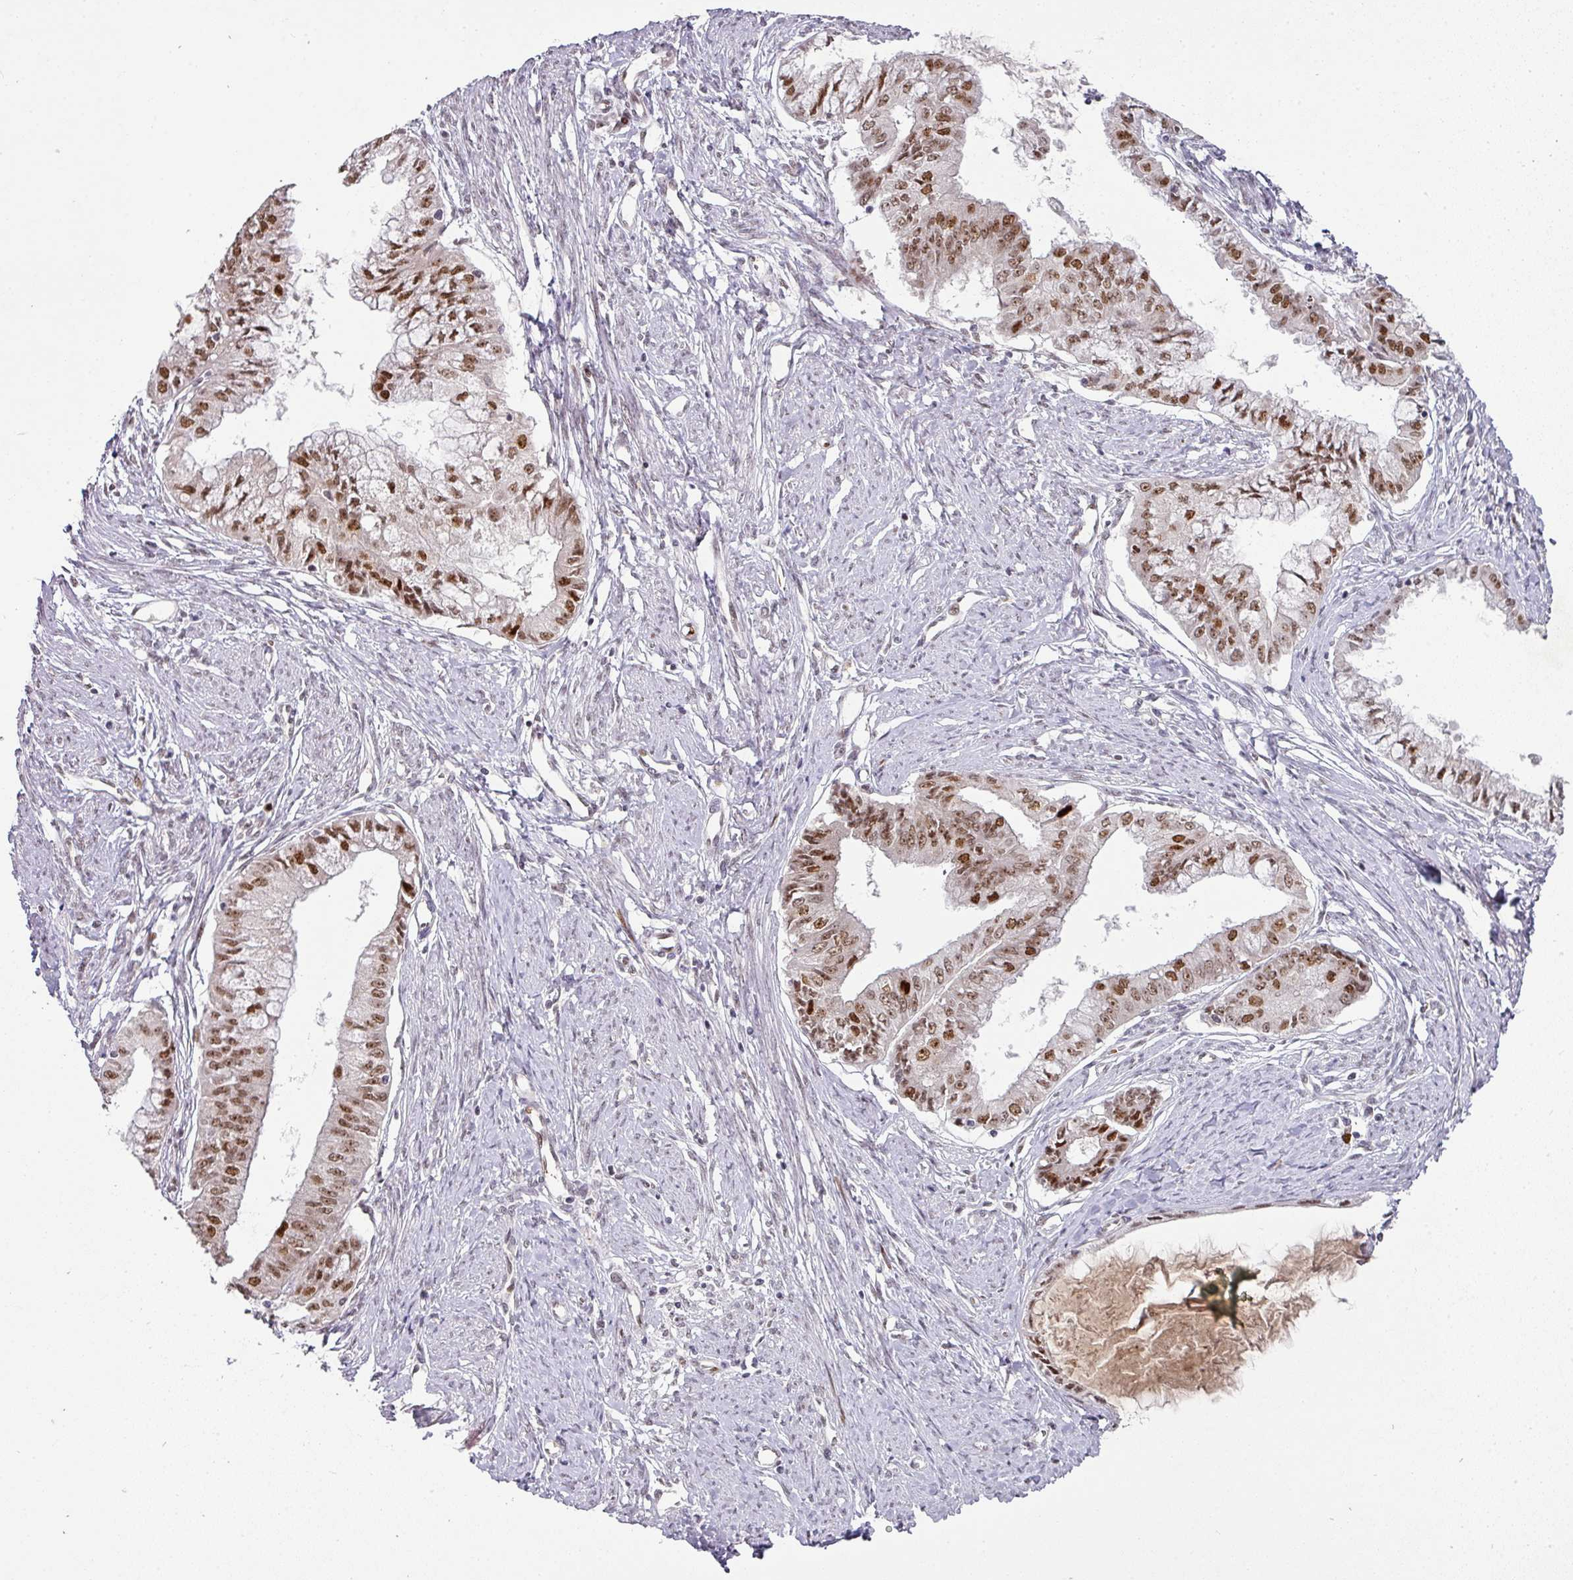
{"staining": {"intensity": "moderate", "quantity": ">75%", "location": "nuclear"}, "tissue": "endometrial cancer", "cell_type": "Tumor cells", "image_type": "cancer", "snomed": [{"axis": "morphology", "description": "Adenocarcinoma, NOS"}, {"axis": "topography", "description": "Endometrium"}], "caption": "Protein positivity by IHC demonstrates moderate nuclear staining in about >75% of tumor cells in endometrial cancer (adenocarcinoma).", "gene": "NEIL1", "patient": {"sex": "female", "age": 76}}